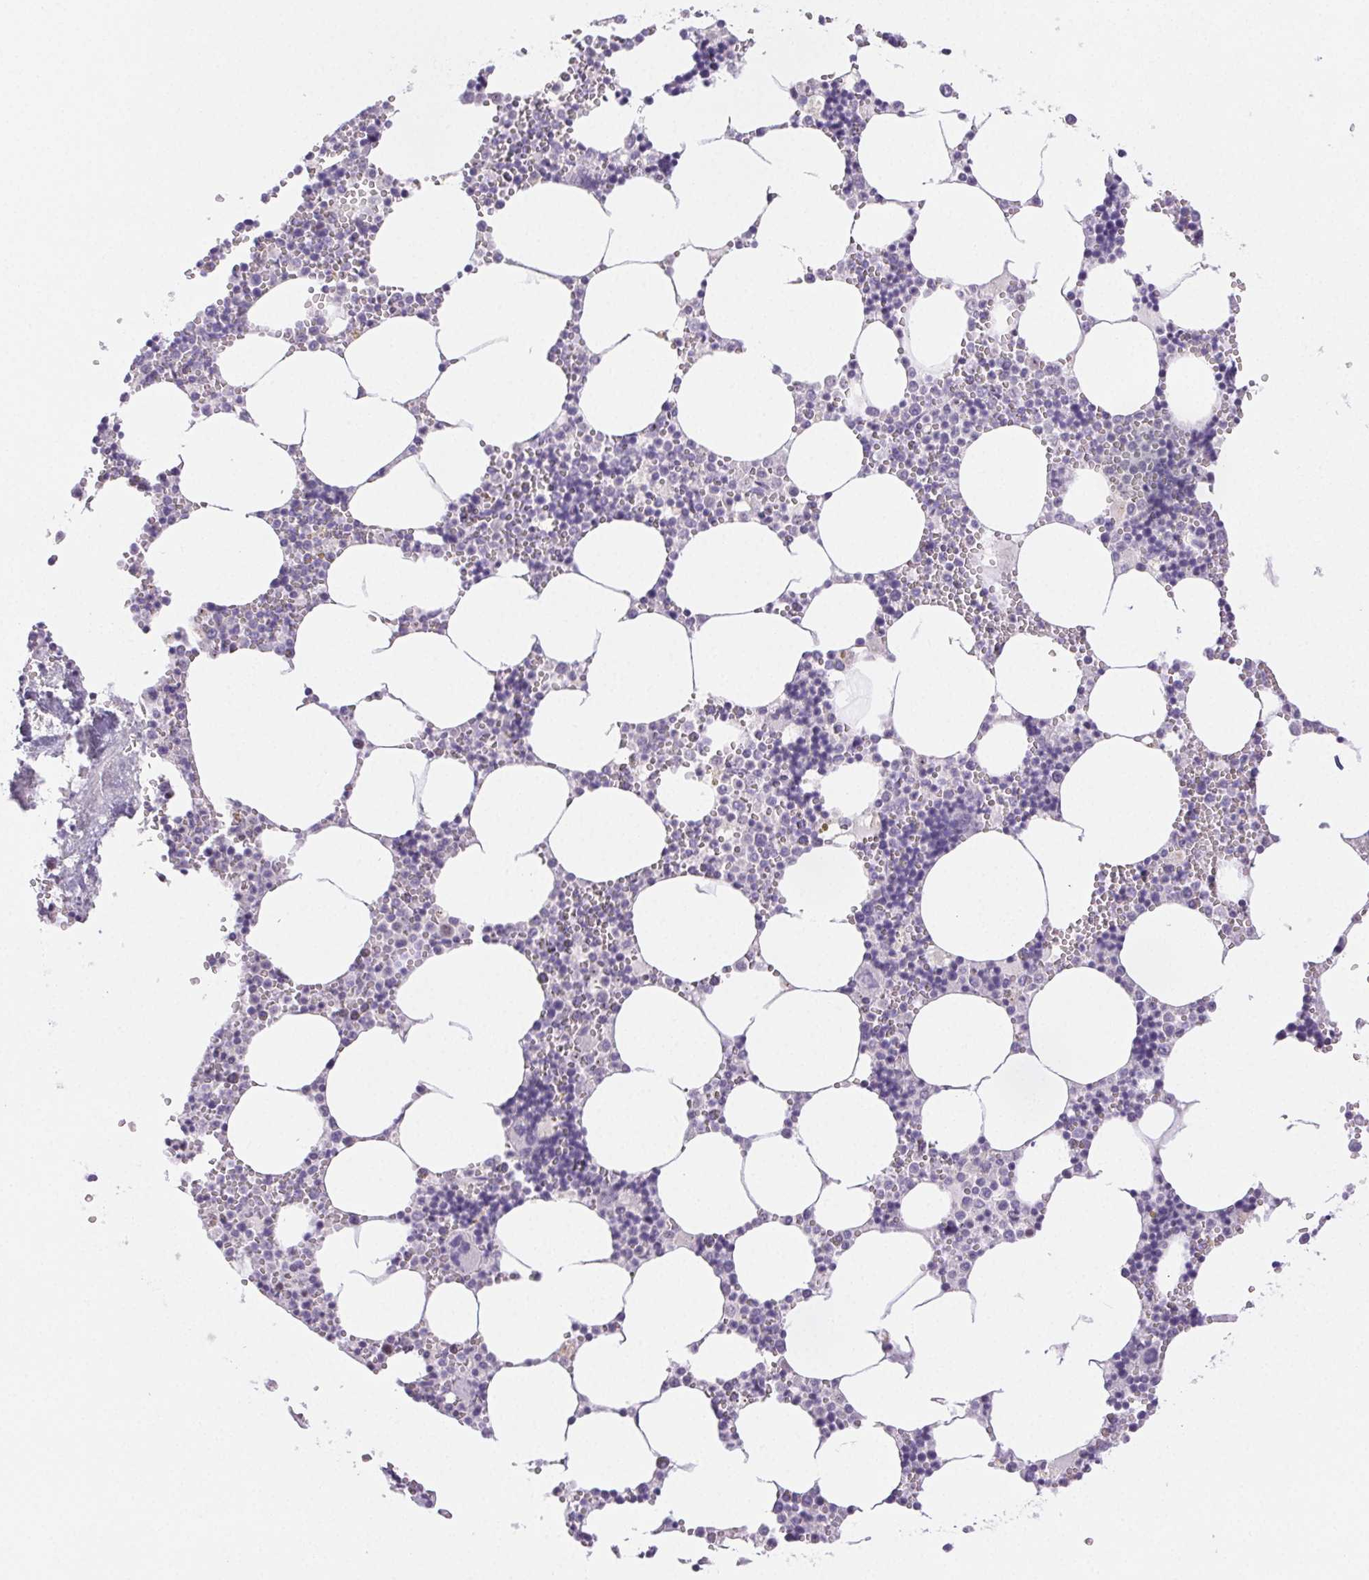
{"staining": {"intensity": "negative", "quantity": "none", "location": "none"}, "tissue": "bone marrow", "cell_type": "Hematopoietic cells", "image_type": "normal", "snomed": [{"axis": "morphology", "description": "Normal tissue, NOS"}, {"axis": "topography", "description": "Bone marrow"}], "caption": "The immunohistochemistry (IHC) photomicrograph has no significant staining in hematopoietic cells of bone marrow.", "gene": "ST8SIA3", "patient": {"sex": "male", "age": 54}}